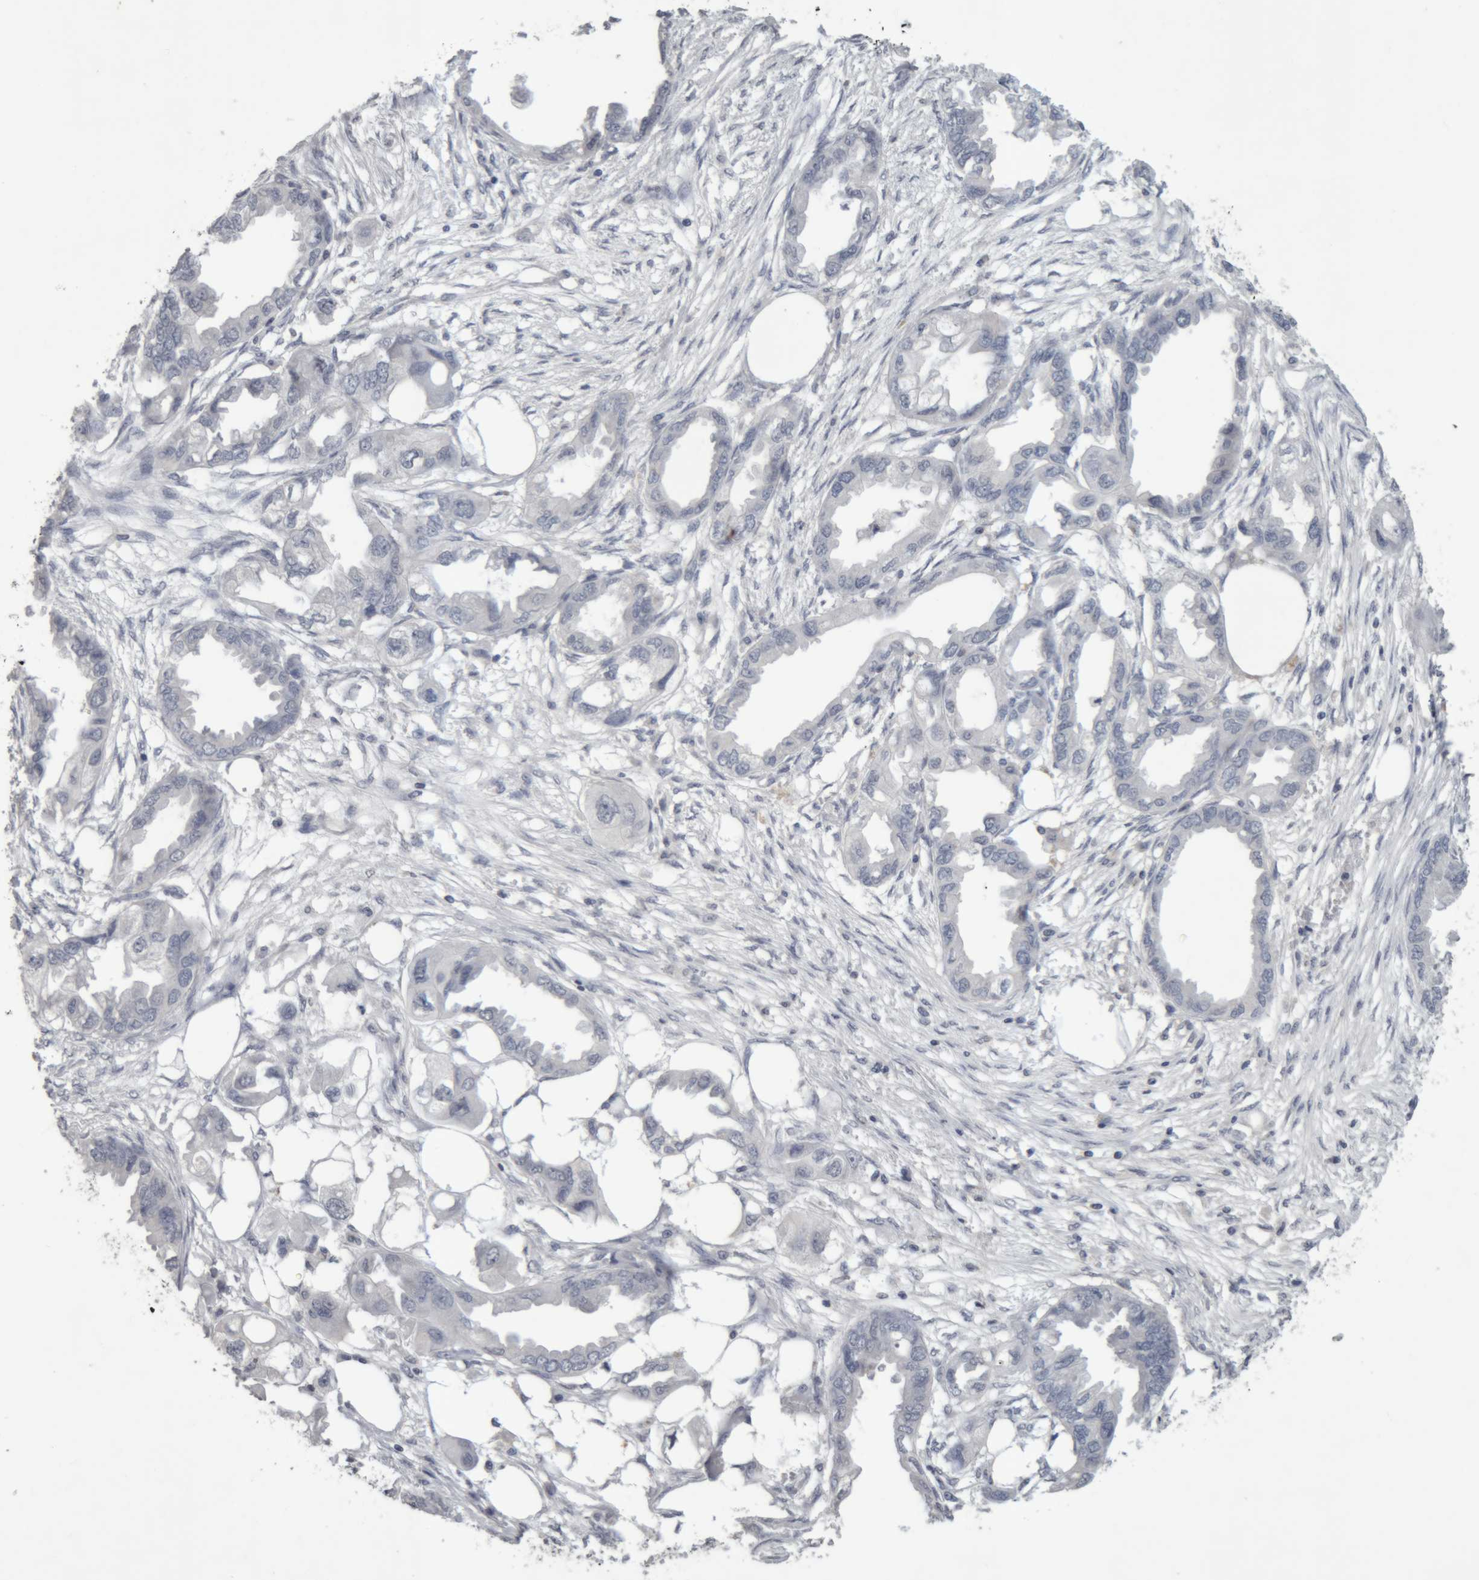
{"staining": {"intensity": "negative", "quantity": "none", "location": "none"}, "tissue": "endometrial cancer", "cell_type": "Tumor cells", "image_type": "cancer", "snomed": [{"axis": "morphology", "description": "Adenocarcinoma, NOS"}, {"axis": "morphology", "description": "Adenocarcinoma, metastatic, NOS"}, {"axis": "topography", "description": "Adipose tissue"}, {"axis": "topography", "description": "Endometrium"}], "caption": "This is a histopathology image of immunohistochemistry staining of endometrial cancer (adenocarcinoma), which shows no expression in tumor cells. (Immunohistochemistry, brightfield microscopy, high magnification).", "gene": "NFATC2", "patient": {"sex": "female", "age": 67}}